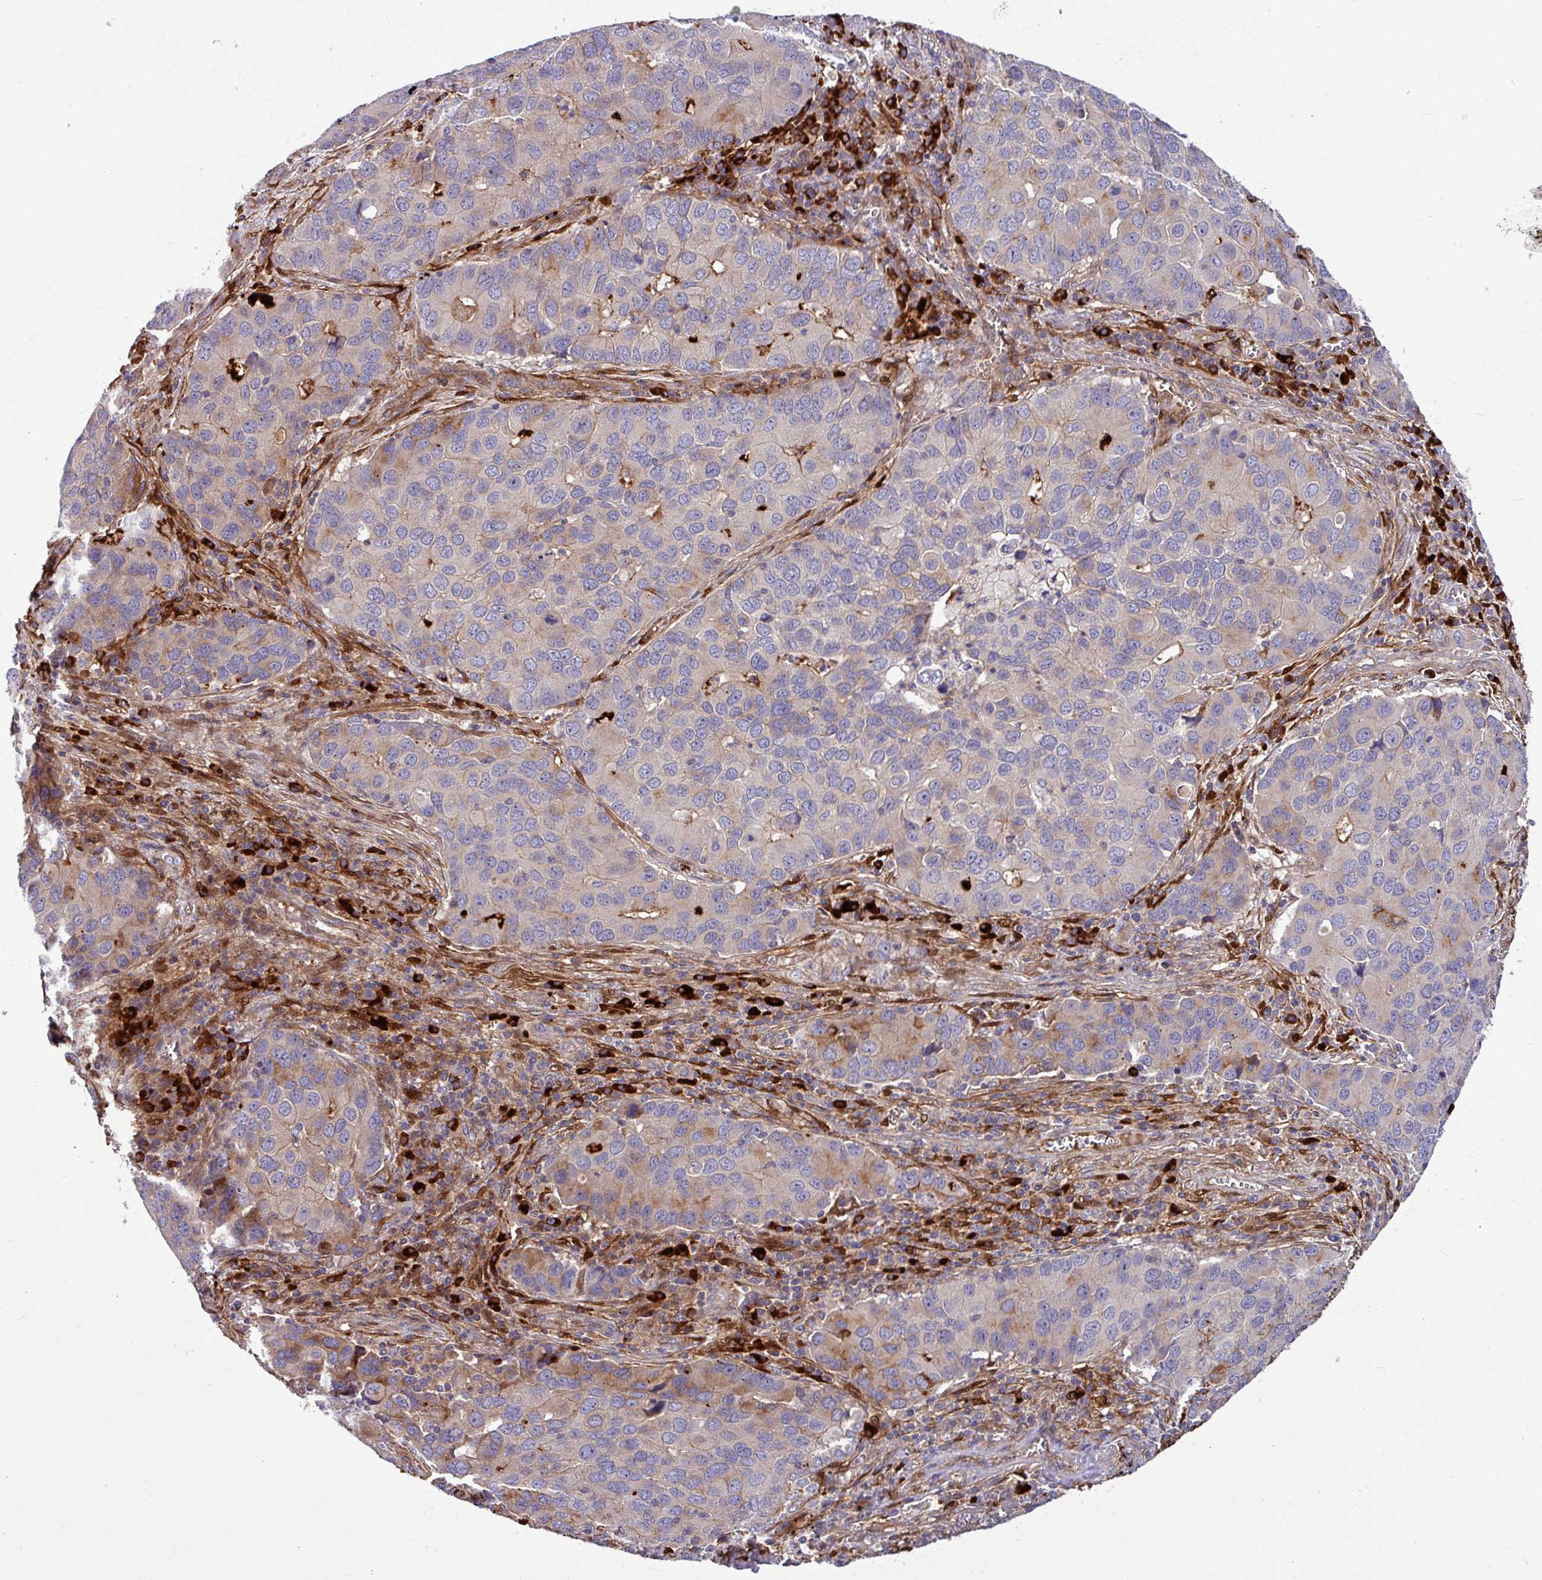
{"staining": {"intensity": "weak", "quantity": "25%-75%", "location": "cytoplasmic/membranous"}, "tissue": "lung cancer", "cell_type": "Tumor cells", "image_type": "cancer", "snomed": [{"axis": "morphology", "description": "Aneuploidy"}, {"axis": "morphology", "description": "Adenocarcinoma, NOS"}, {"axis": "topography", "description": "Lymph node"}, {"axis": "topography", "description": "Lung"}], "caption": "This image shows IHC staining of human lung cancer (adenocarcinoma), with low weak cytoplasmic/membranous staining in about 25%-75% of tumor cells.", "gene": "B4GALNT4", "patient": {"sex": "female", "age": 74}}